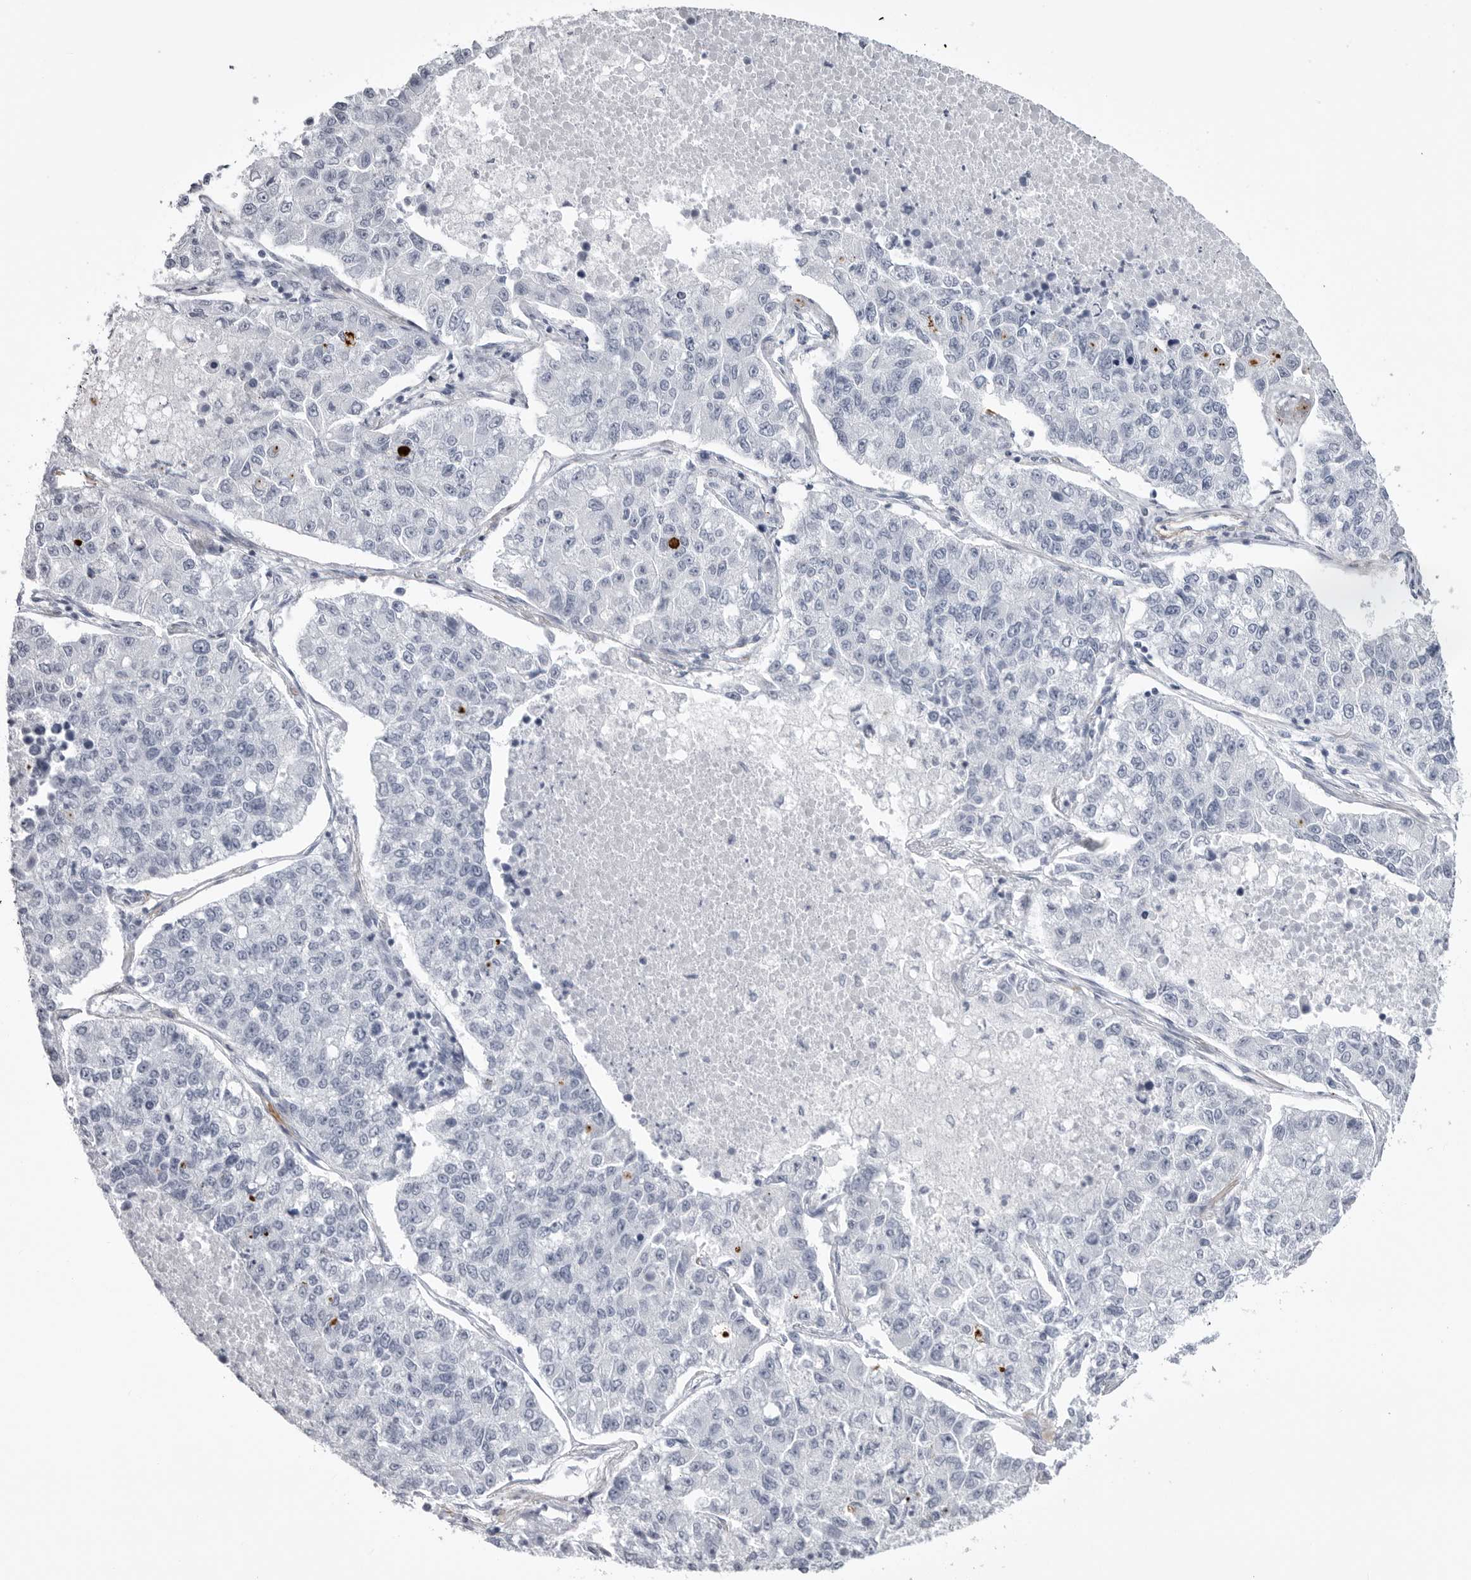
{"staining": {"intensity": "negative", "quantity": "none", "location": "none"}, "tissue": "lung cancer", "cell_type": "Tumor cells", "image_type": "cancer", "snomed": [{"axis": "morphology", "description": "Adenocarcinoma, NOS"}, {"axis": "topography", "description": "Lung"}], "caption": "This is an immunohistochemistry histopathology image of human lung adenocarcinoma. There is no expression in tumor cells.", "gene": "COL26A1", "patient": {"sex": "male", "age": 49}}